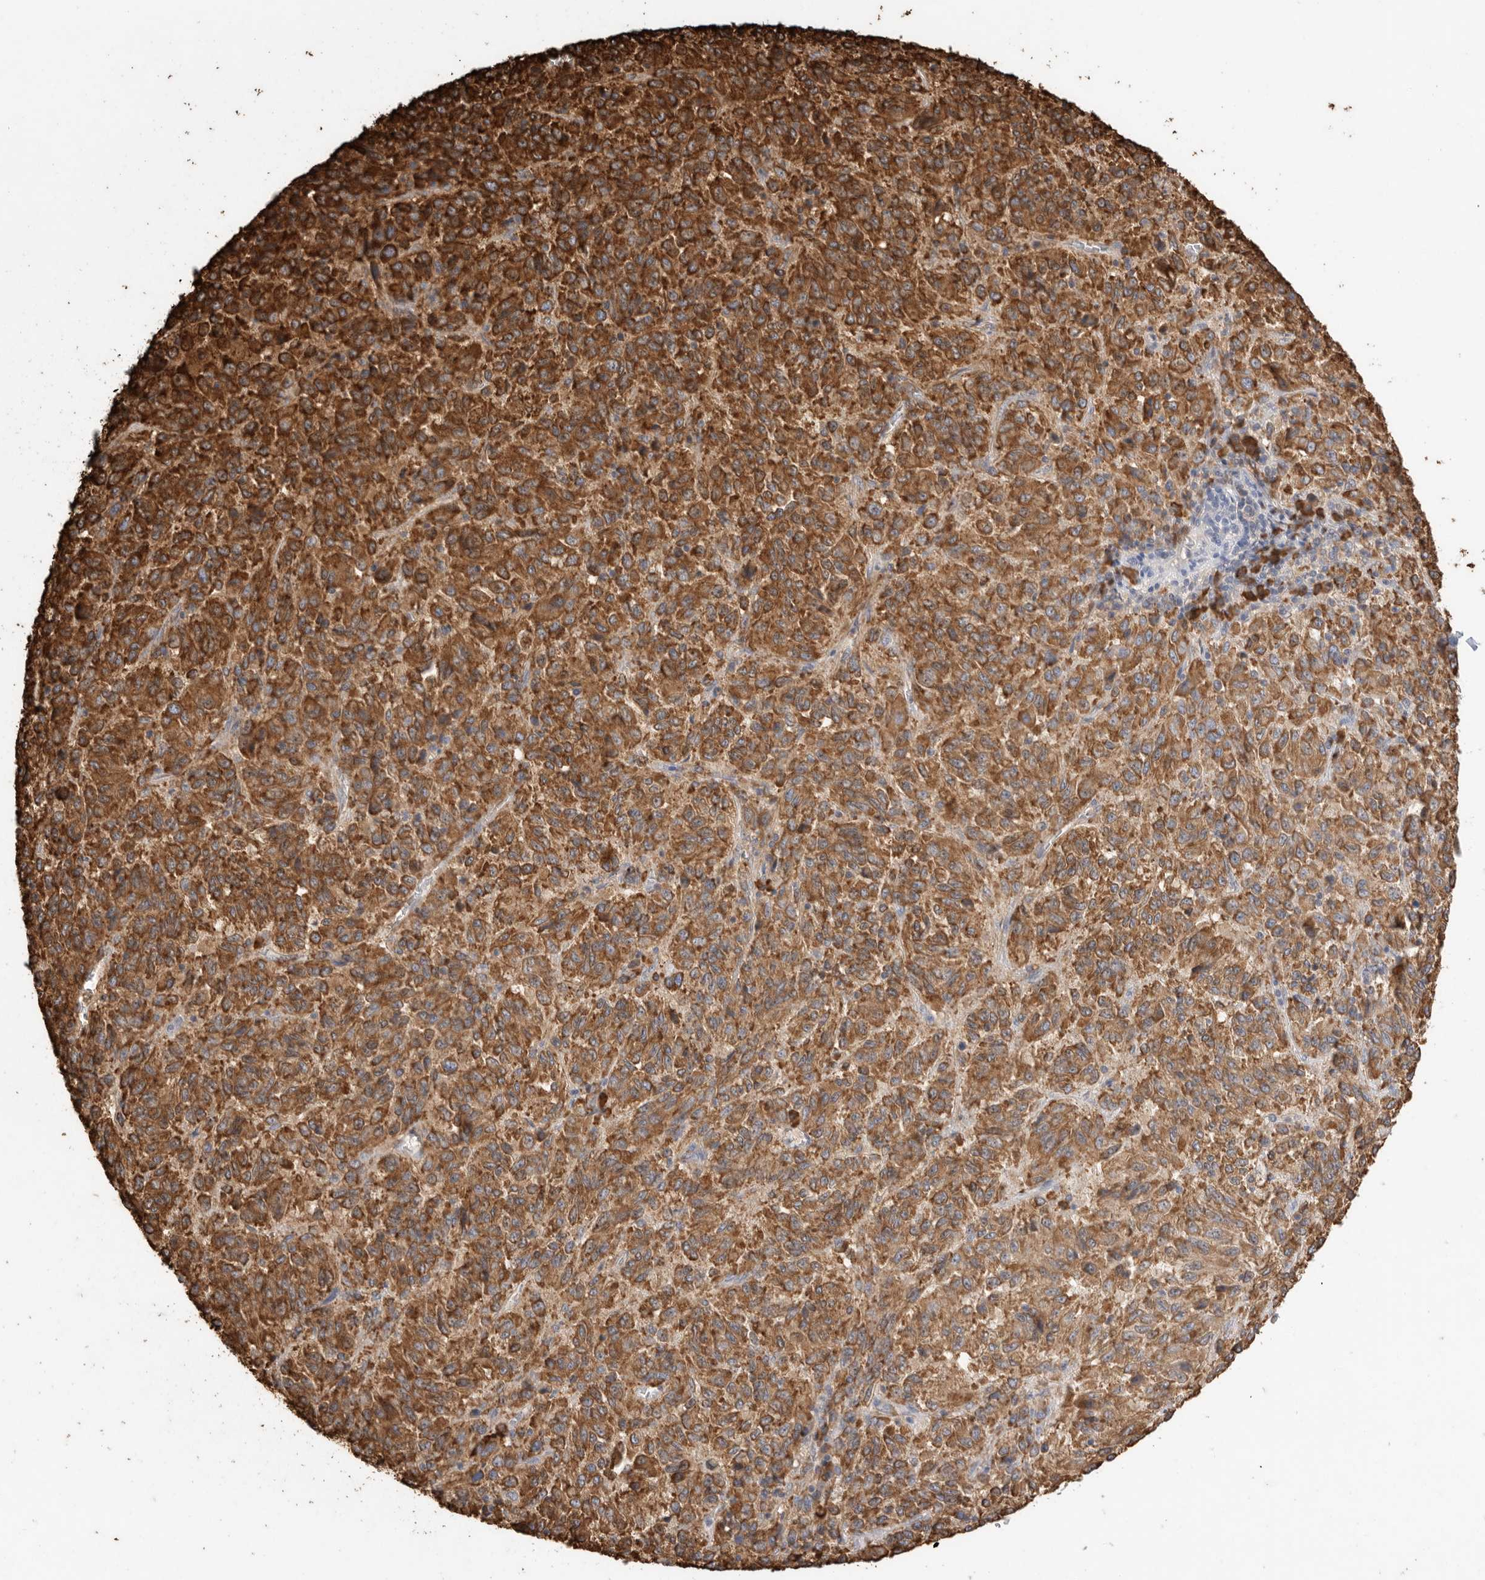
{"staining": {"intensity": "strong", "quantity": ">75%", "location": "cytoplasmic/membranous"}, "tissue": "melanoma", "cell_type": "Tumor cells", "image_type": "cancer", "snomed": [{"axis": "morphology", "description": "Malignant melanoma, Metastatic site"}, {"axis": "topography", "description": "Lung"}], "caption": "An immunohistochemistry (IHC) micrograph of tumor tissue is shown. Protein staining in brown highlights strong cytoplasmic/membranous positivity in melanoma within tumor cells.", "gene": "BLOC1S5", "patient": {"sex": "male", "age": 64}}